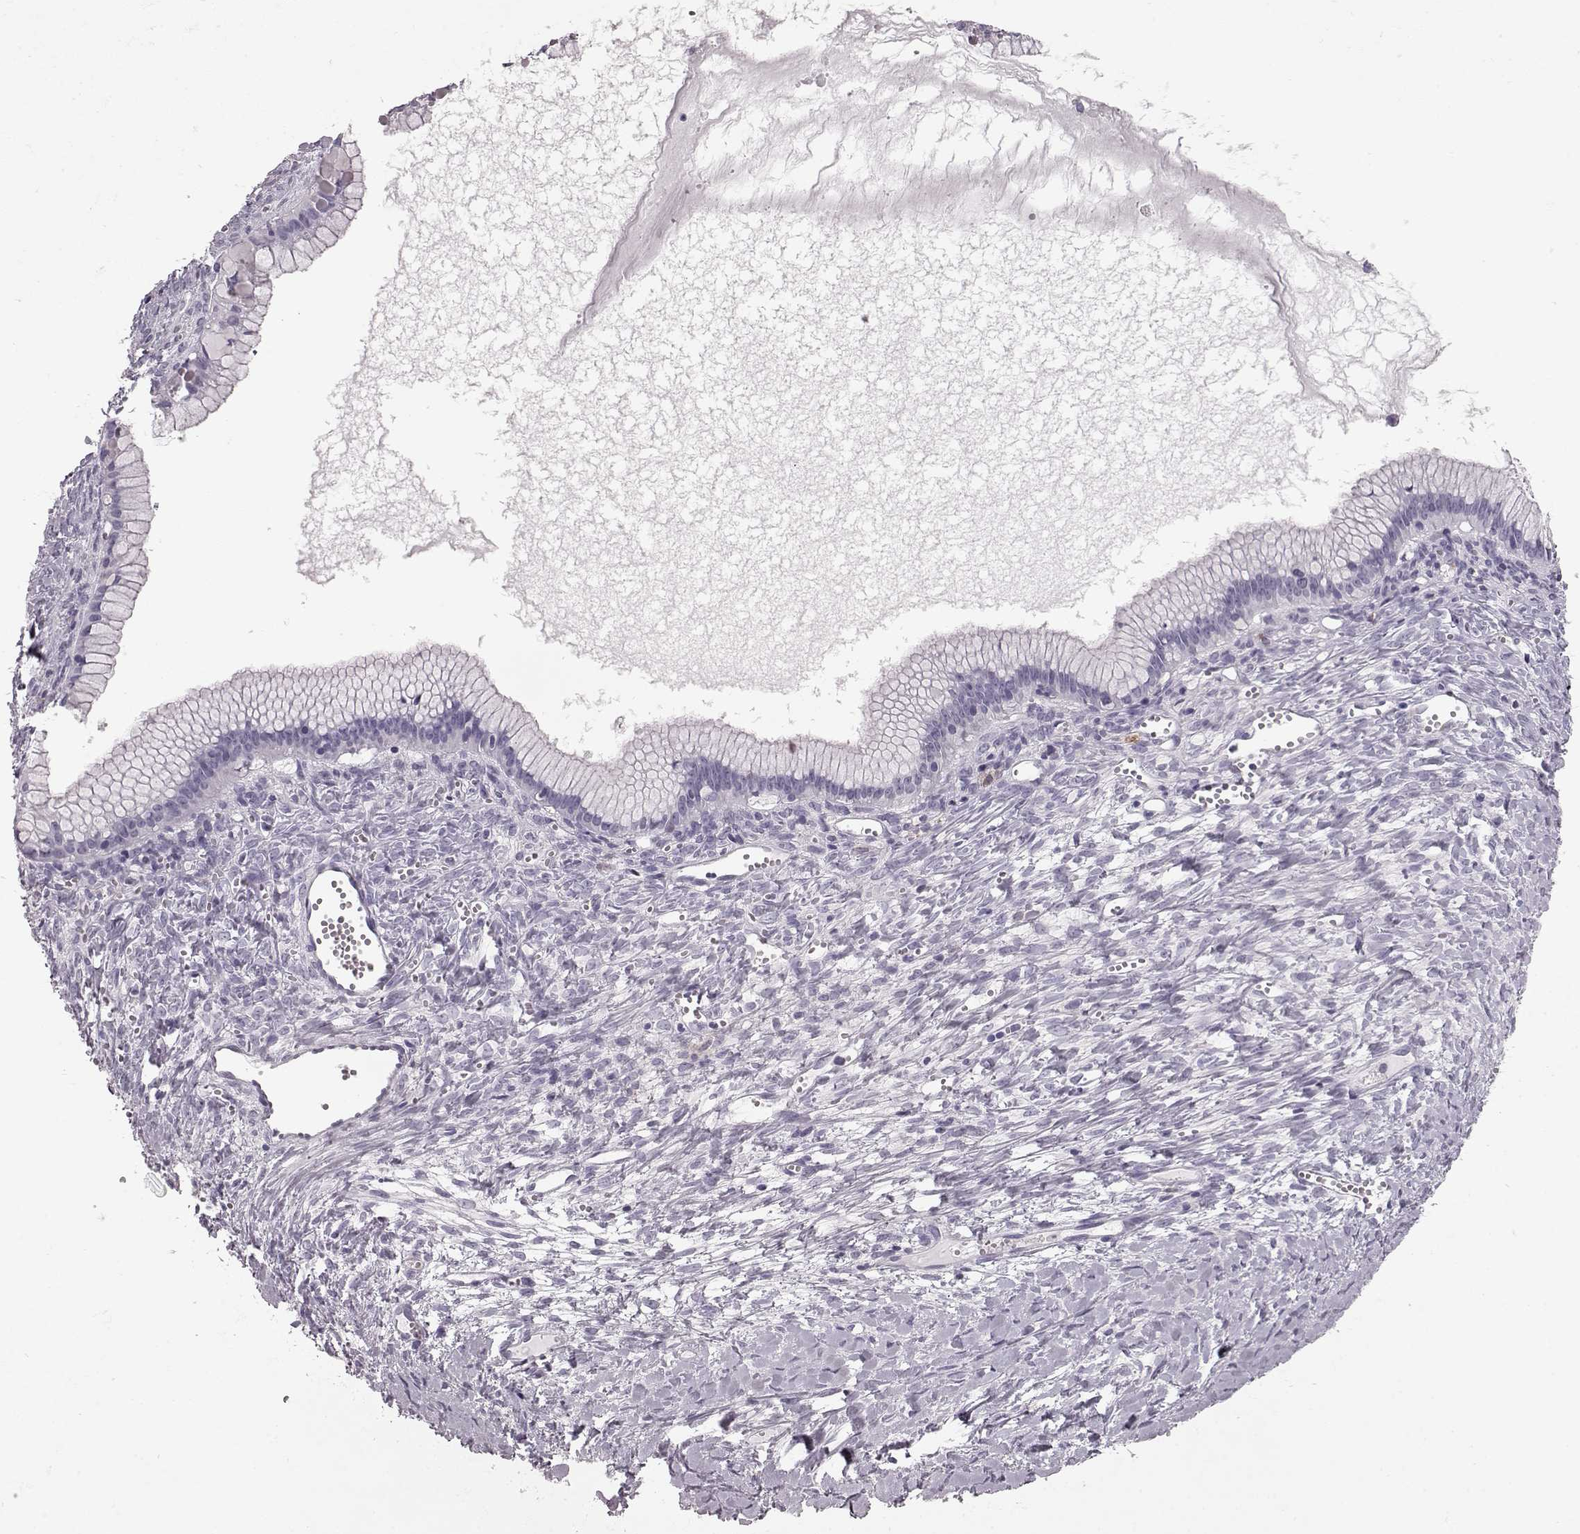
{"staining": {"intensity": "negative", "quantity": "none", "location": "none"}, "tissue": "ovarian cancer", "cell_type": "Tumor cells", "image_type": "cancer", "snomed": [{"axis": "morphology", "description": "Cystadenocarcinoma, mucinous, NOS"}, {"axis": "topography", "description": "Ovary"}], "caption": "Immunohistochemical staining of human mucinous cystadenocarcinoma (ovarian) shows no significant positivity in tumor cells.", "gene": "ELOVL5", "patient": {"sex": "female", "age": 41}}